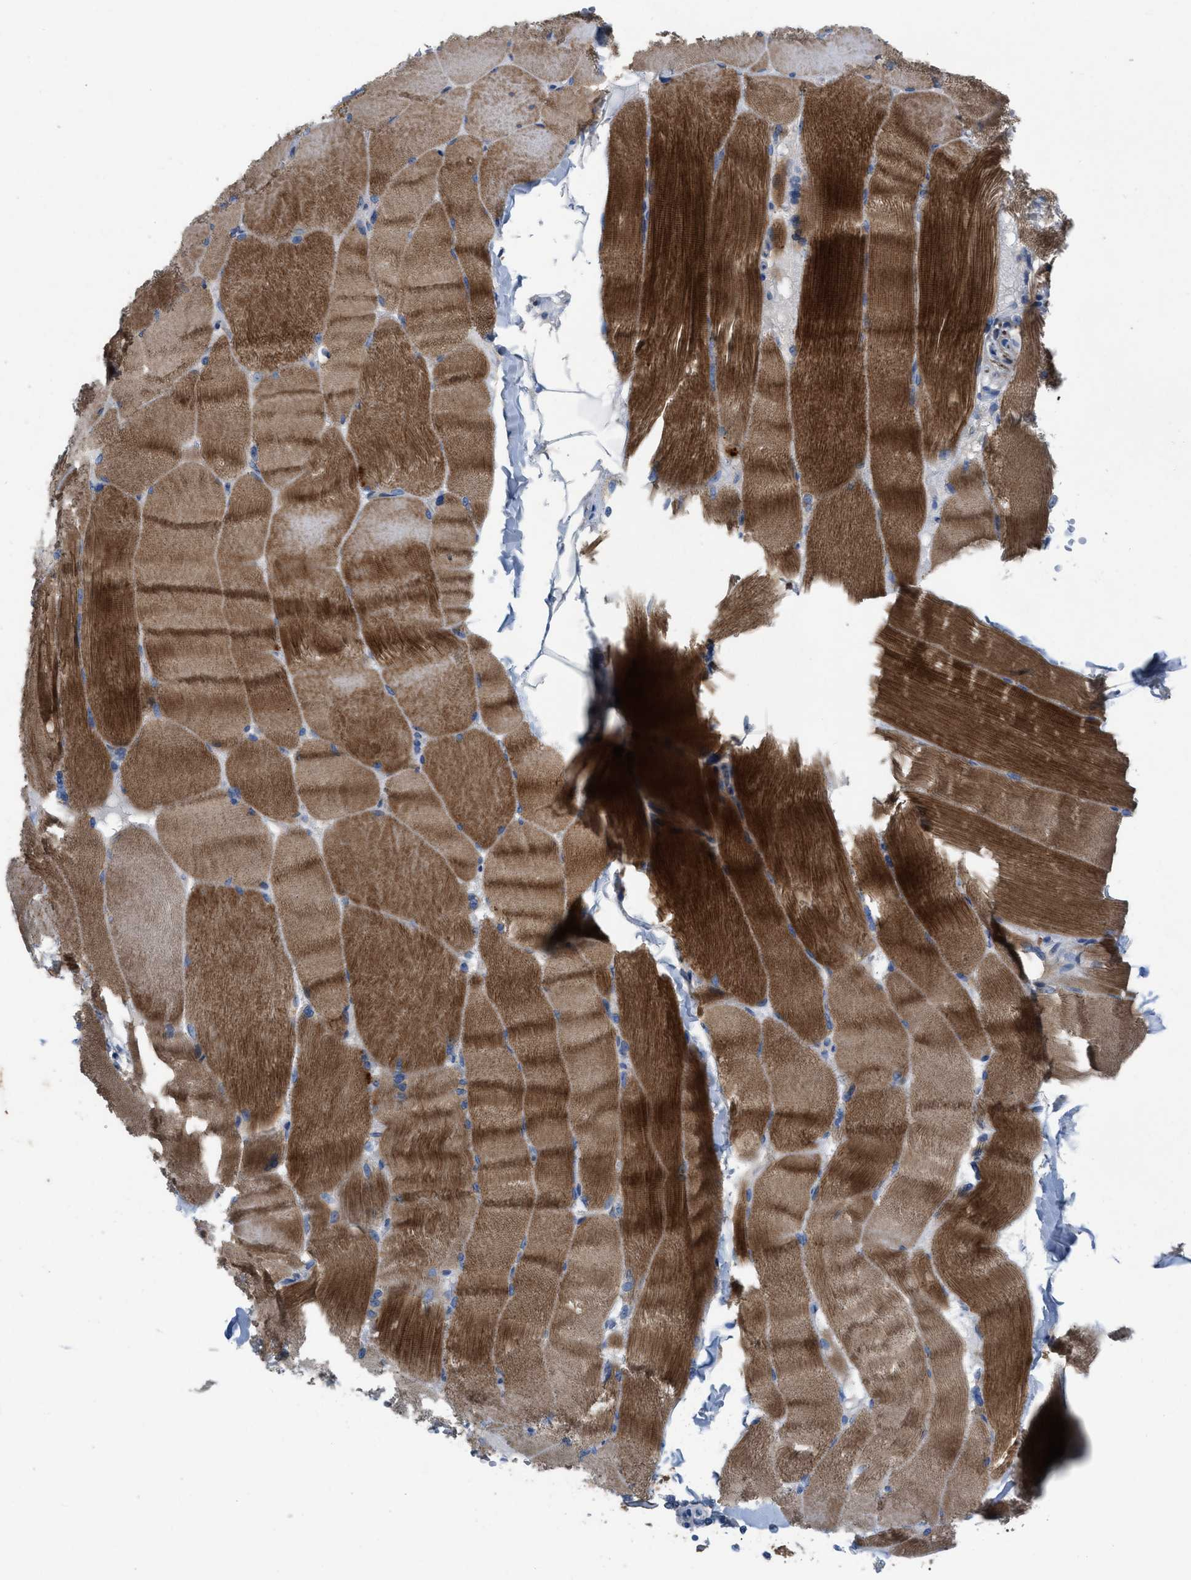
{"staining": {"intensity": "strong", "quantity": ">75%", "location": "cytoplasmic/membranous"}, "tissue": "skeletal muscle", "cell_type": "Myocytes", "image_type": "normal", "snomed": [{"axis": "morphology", "description": "Normal tissue, NOS"}, {"axis": "topography", "description": "Skin"}, {"axis": "topography", "description": "Skeletal muscle"}], "caption": "Benign skeletal muscle reveals strong cytoplasmic/membranous staining in approximately >75% of myocytes.", "gene": "PLPPR5", "patient": {"sex": "male", "age": 83}}